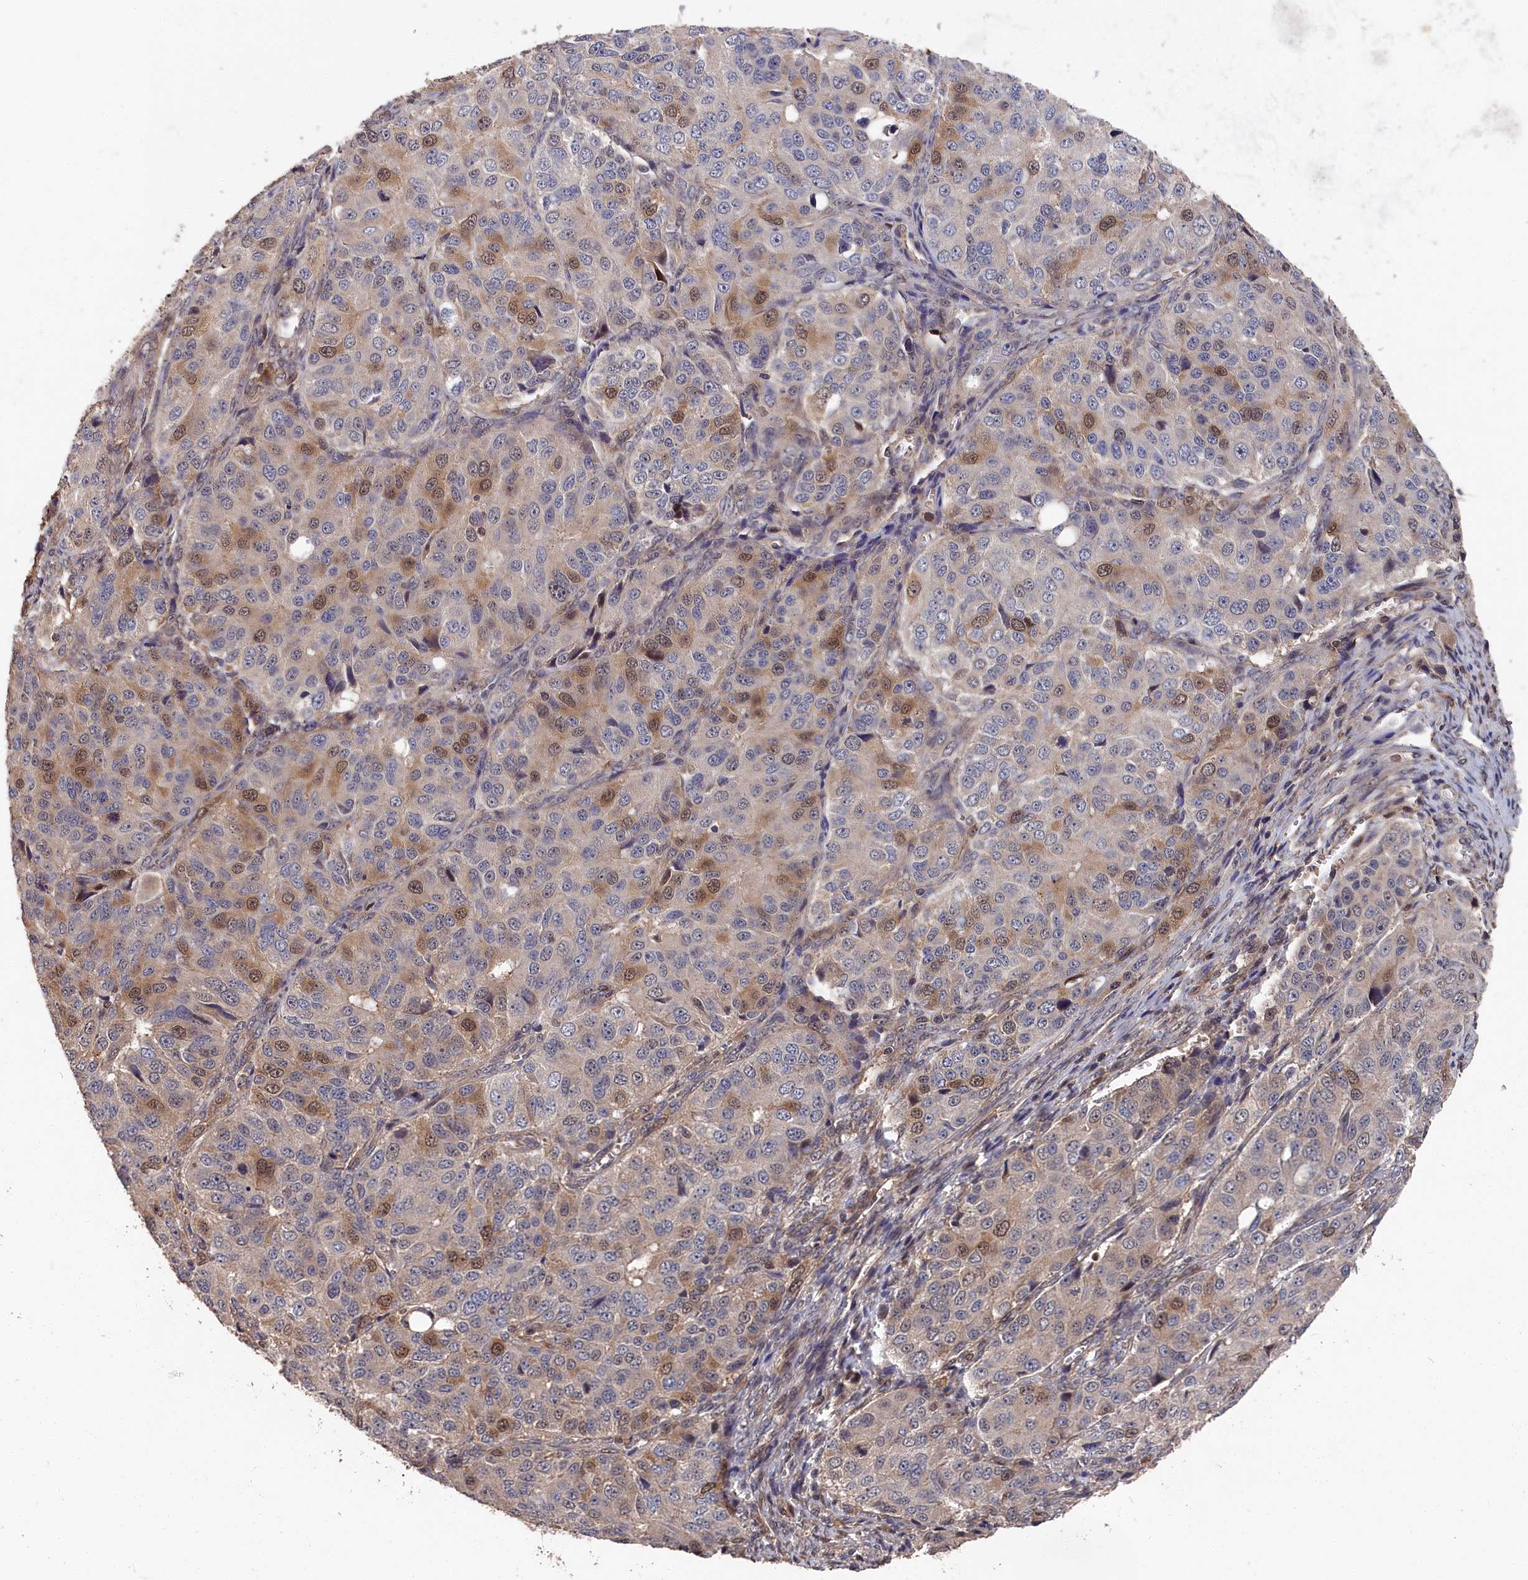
{"staining": {"intensity": "moderate", "quantity": "<25%", "location": "cytoplasmic/membranous,nuclear"}, "tissue": "ovarian cancer", "cell_type": "Tumor cells", "image_type": "cancer", "snomed": [{"axis": "morphology", "description": "Carcinoma, endometroid"}, {"axis": "topography", "description": "Ovary"}], "caption": "Protein staining demonstrates moderate cytoplasmic/membranous and nuclear staining in approximately <25% of tumor cells in ovarian cancer (endometroid carcinoma).", "gene": "RMI2", "patient": {"sex": "female", "age": 51}}